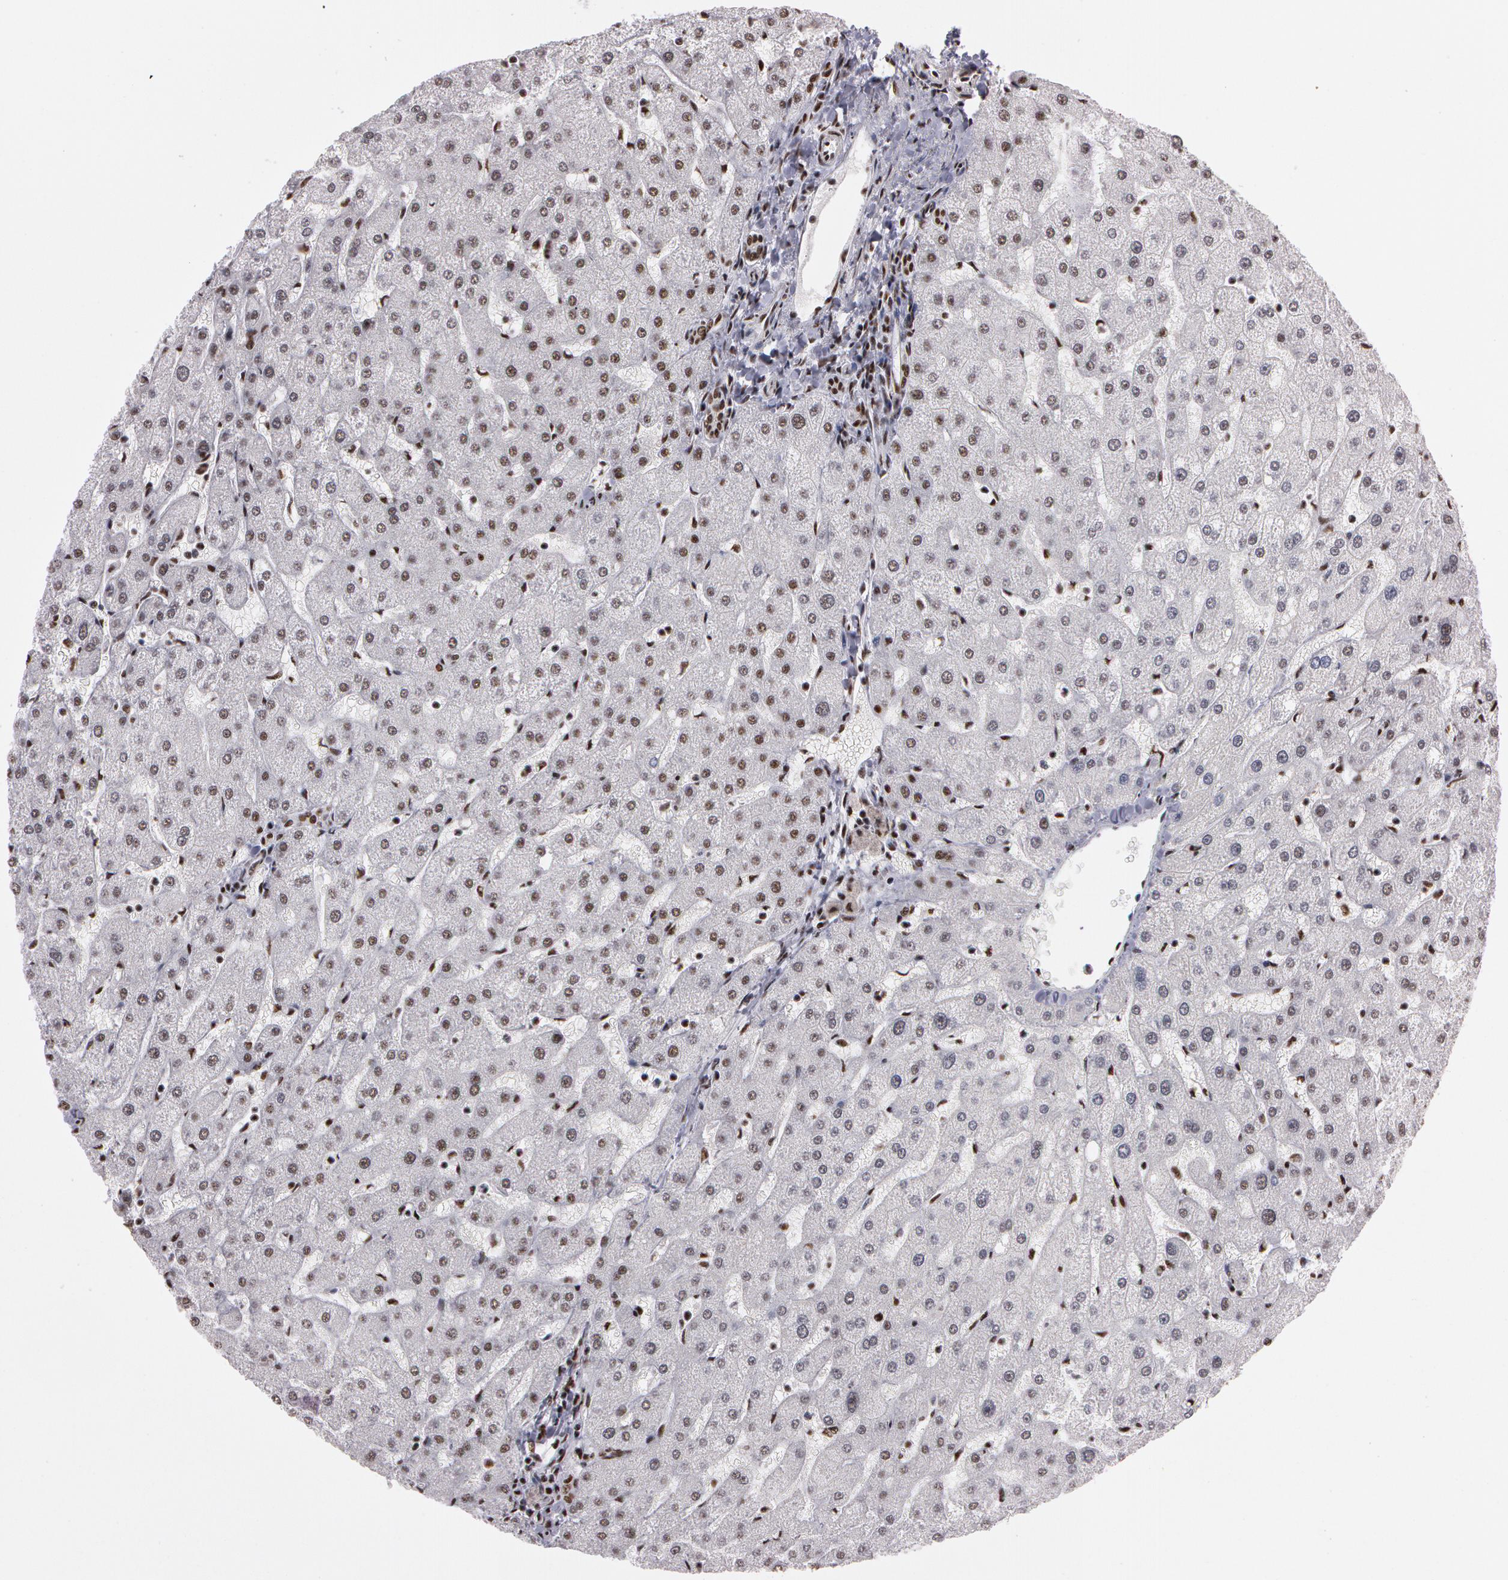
{"staining": {"intensity": "weak", "quantity": "<25%", "location": "nuclear"}, "tissue": "liver", "cell_type": "Cholangiocytes", "image_type": "normal", "snomed": [{"axis": "morphology", "description": "Normal tissue, NOS"}, {"axis": "topography", "description": "Liver"}], "caption": "An image of liver stained for a protein shows no brown staining in cholangiocytes.", "gene": "PNN", "patient": {"sex": "male", "age": 67}}